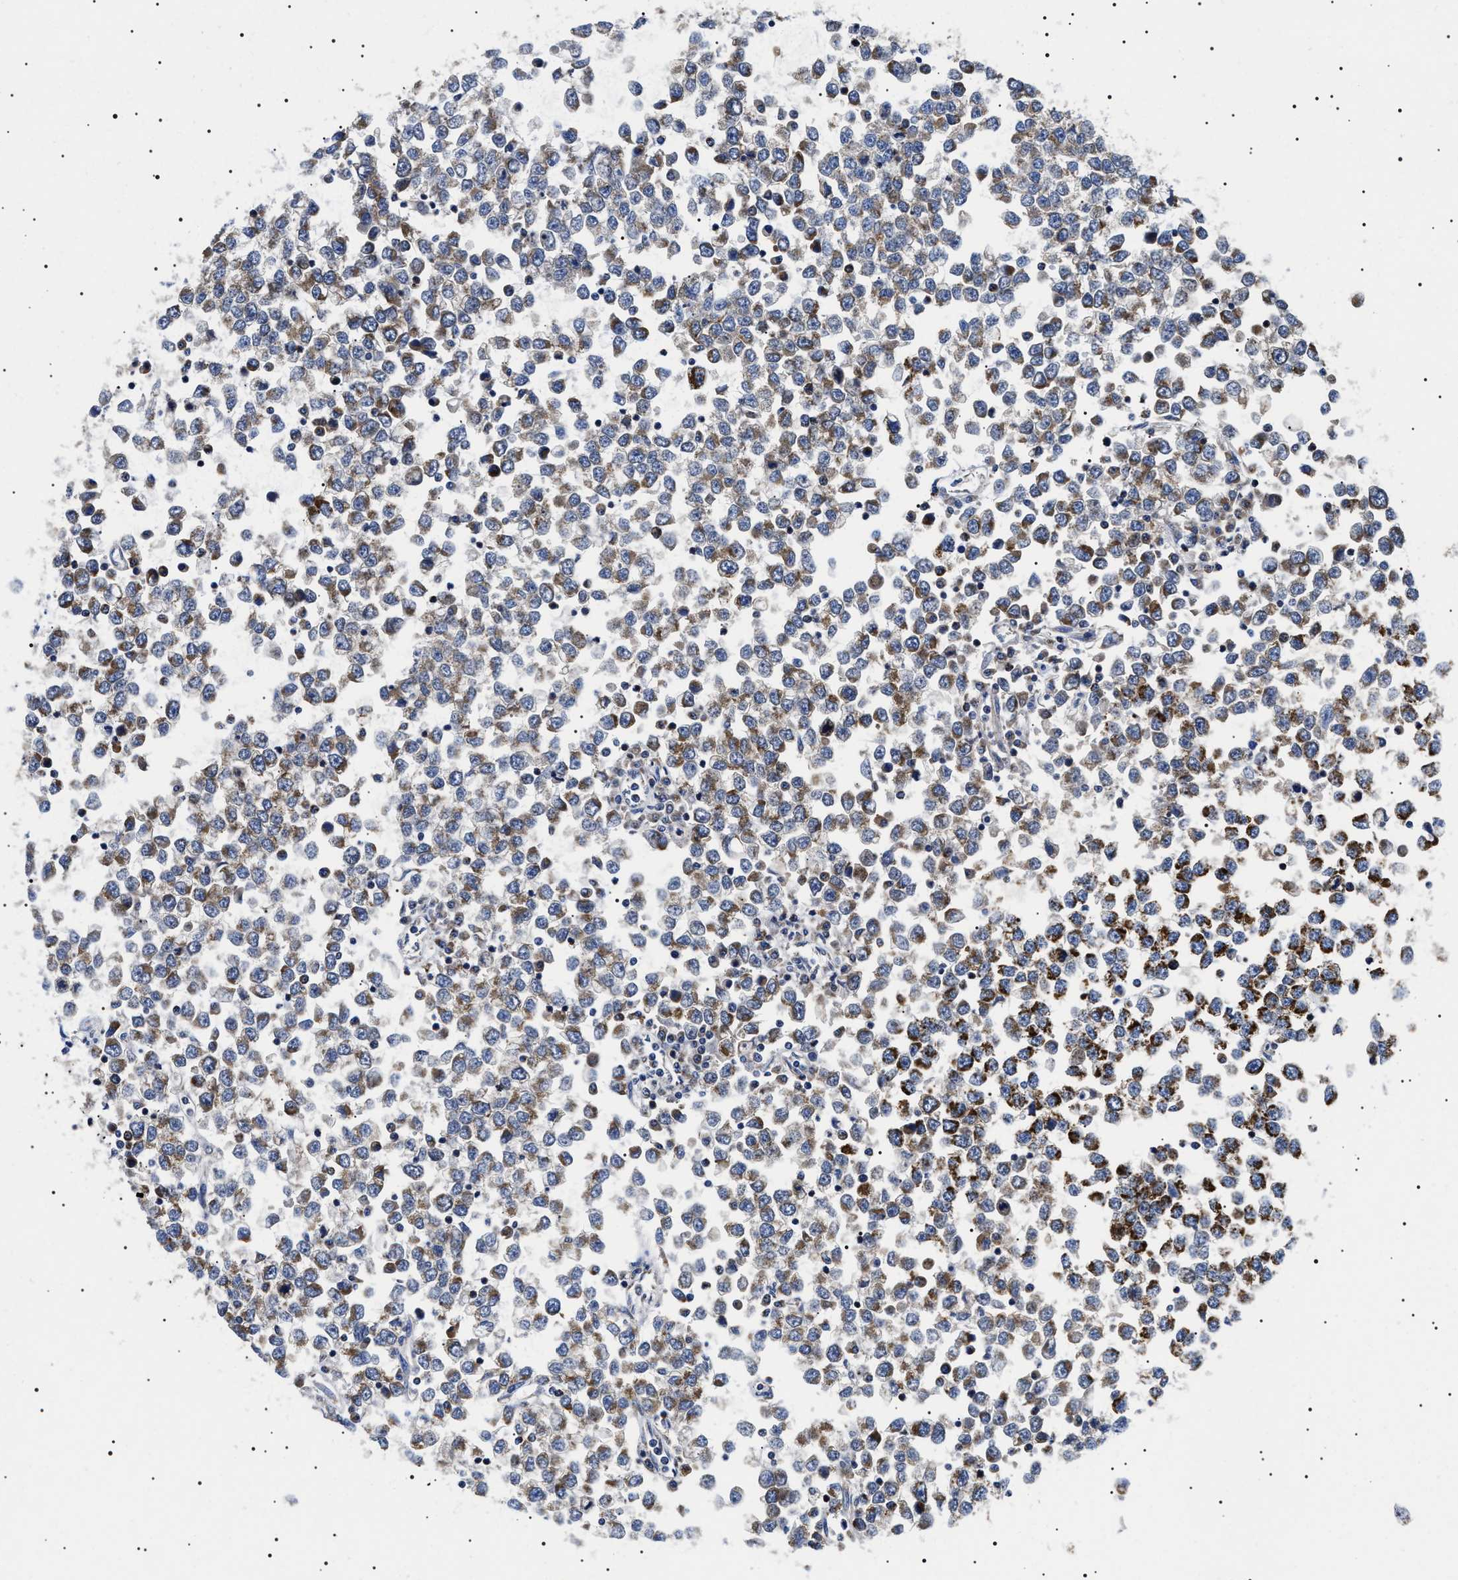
{"staining": {"intensity": "moderate", "quantity": ">75%", "location": "cytoplasmic/membranous"}, "tissue": "testis cancer", "cell_type": "Tumor cells", "image_type": "cancer", "snomed": [{"axis": "morphology", "description": "Seminoma, NOS"}, {"axis": "topography", "description": "Testis"}], "caption": "Immunohistochemistry (IHC) (DAB (3,3'-diaminobenzidine)) staining of human seminoma (testis) shows moderate cytoplasmic/membranous protein expression in about >75% of tumor cells.", "gene": "CHRDL2", "patient": {"sex": "male", "age": 65}}